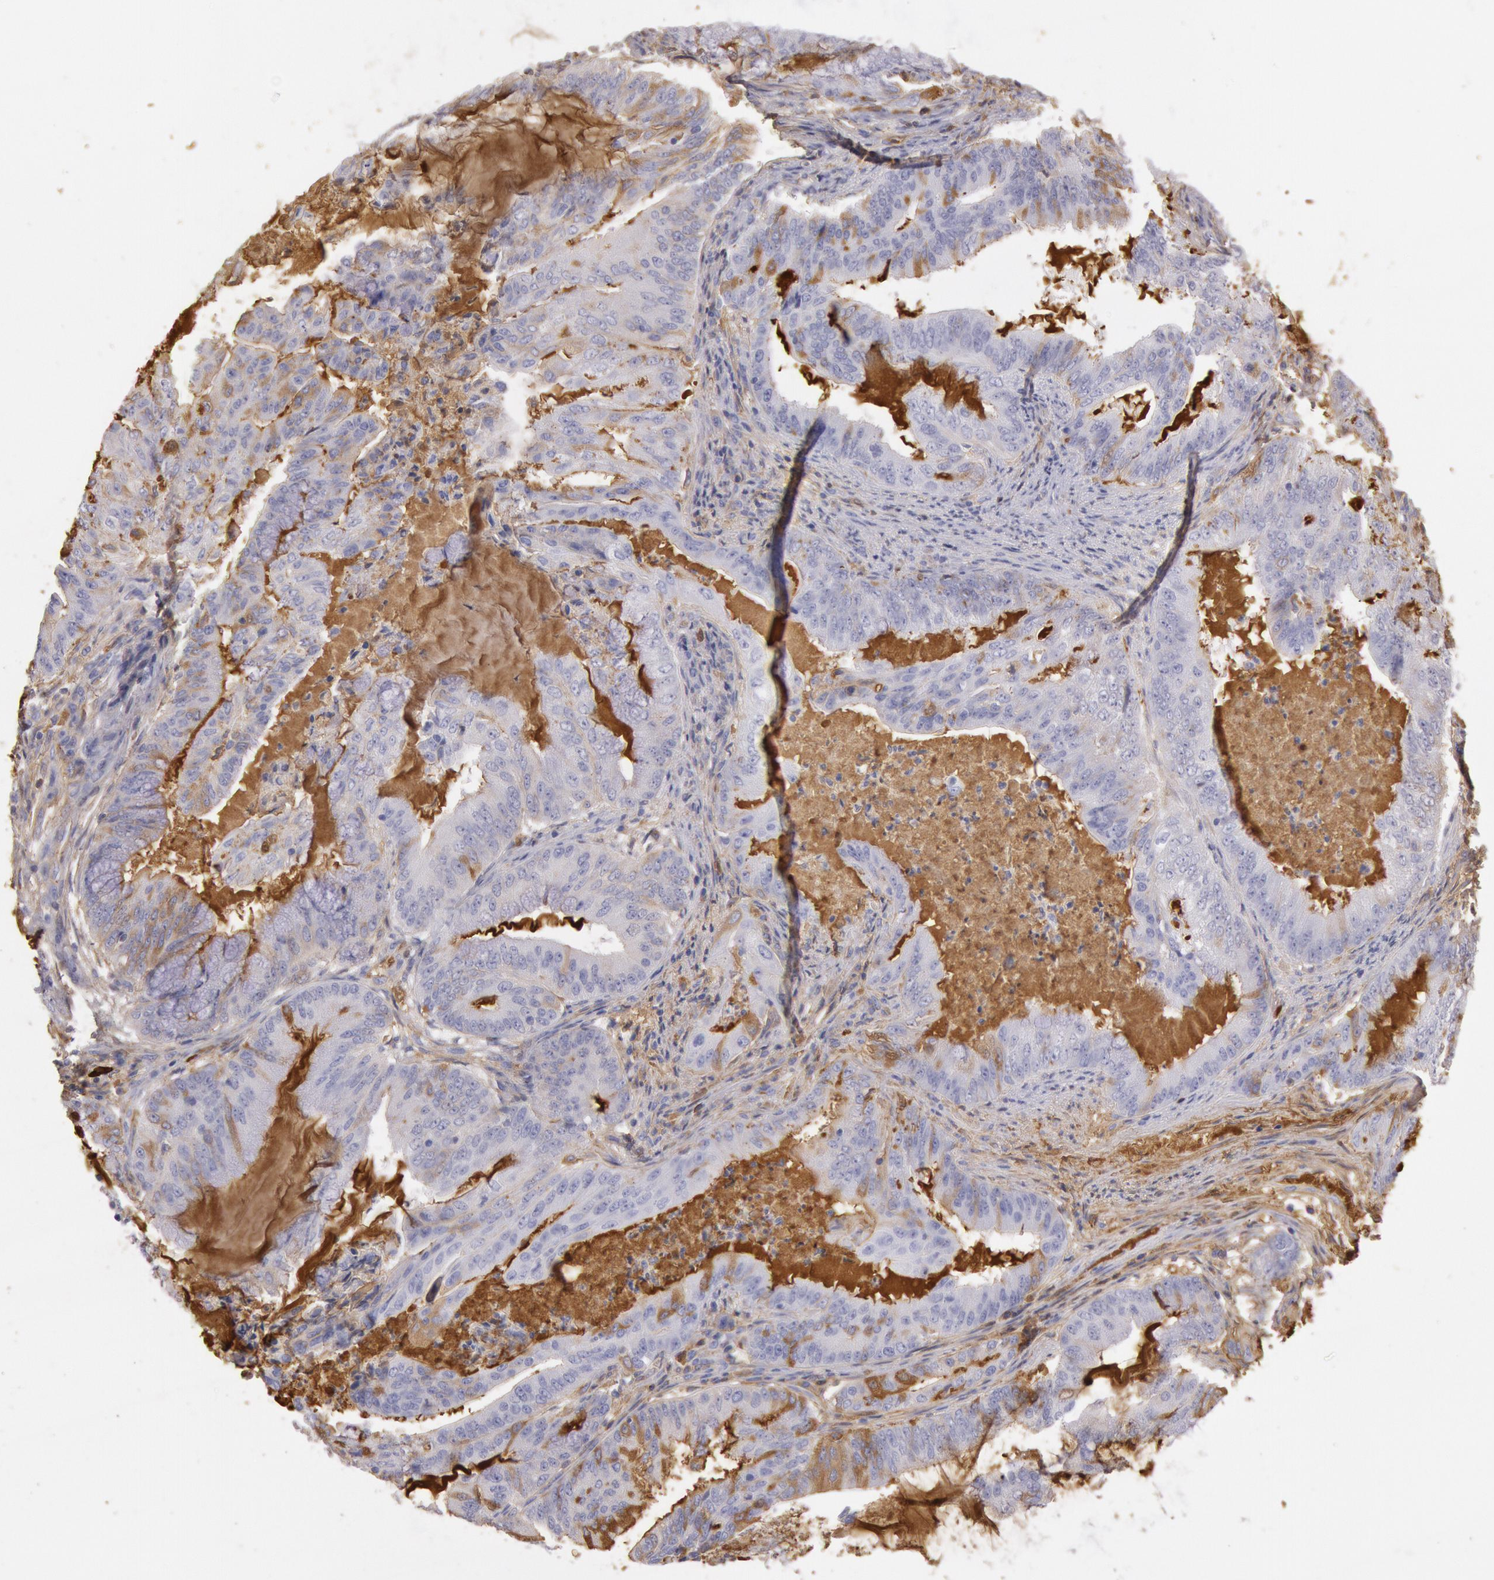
{"staining": {"intensity": "moderate", "quantity": "25%-75%", "location": "cytoplasmic/membranous"}, "tissue": "endometrial cancer", "cell_type": "Tumor cells", "image_type": "cancer", "snomed": [{"axis": "morphology", "description": "Adenocarcinoma, NOS"}, {"axis": "topography", "description": "Endometrium"}], "caption": "The histopathology image displays immunohistochemical staining of endometrial adenocarcinoma. There is moderate cytoplasmic/membranous staining is appreciated in approximately 25%-75% of tumor cells.", "gene": "IGHA1", "patient": {"sex": "female", "age": 63}}